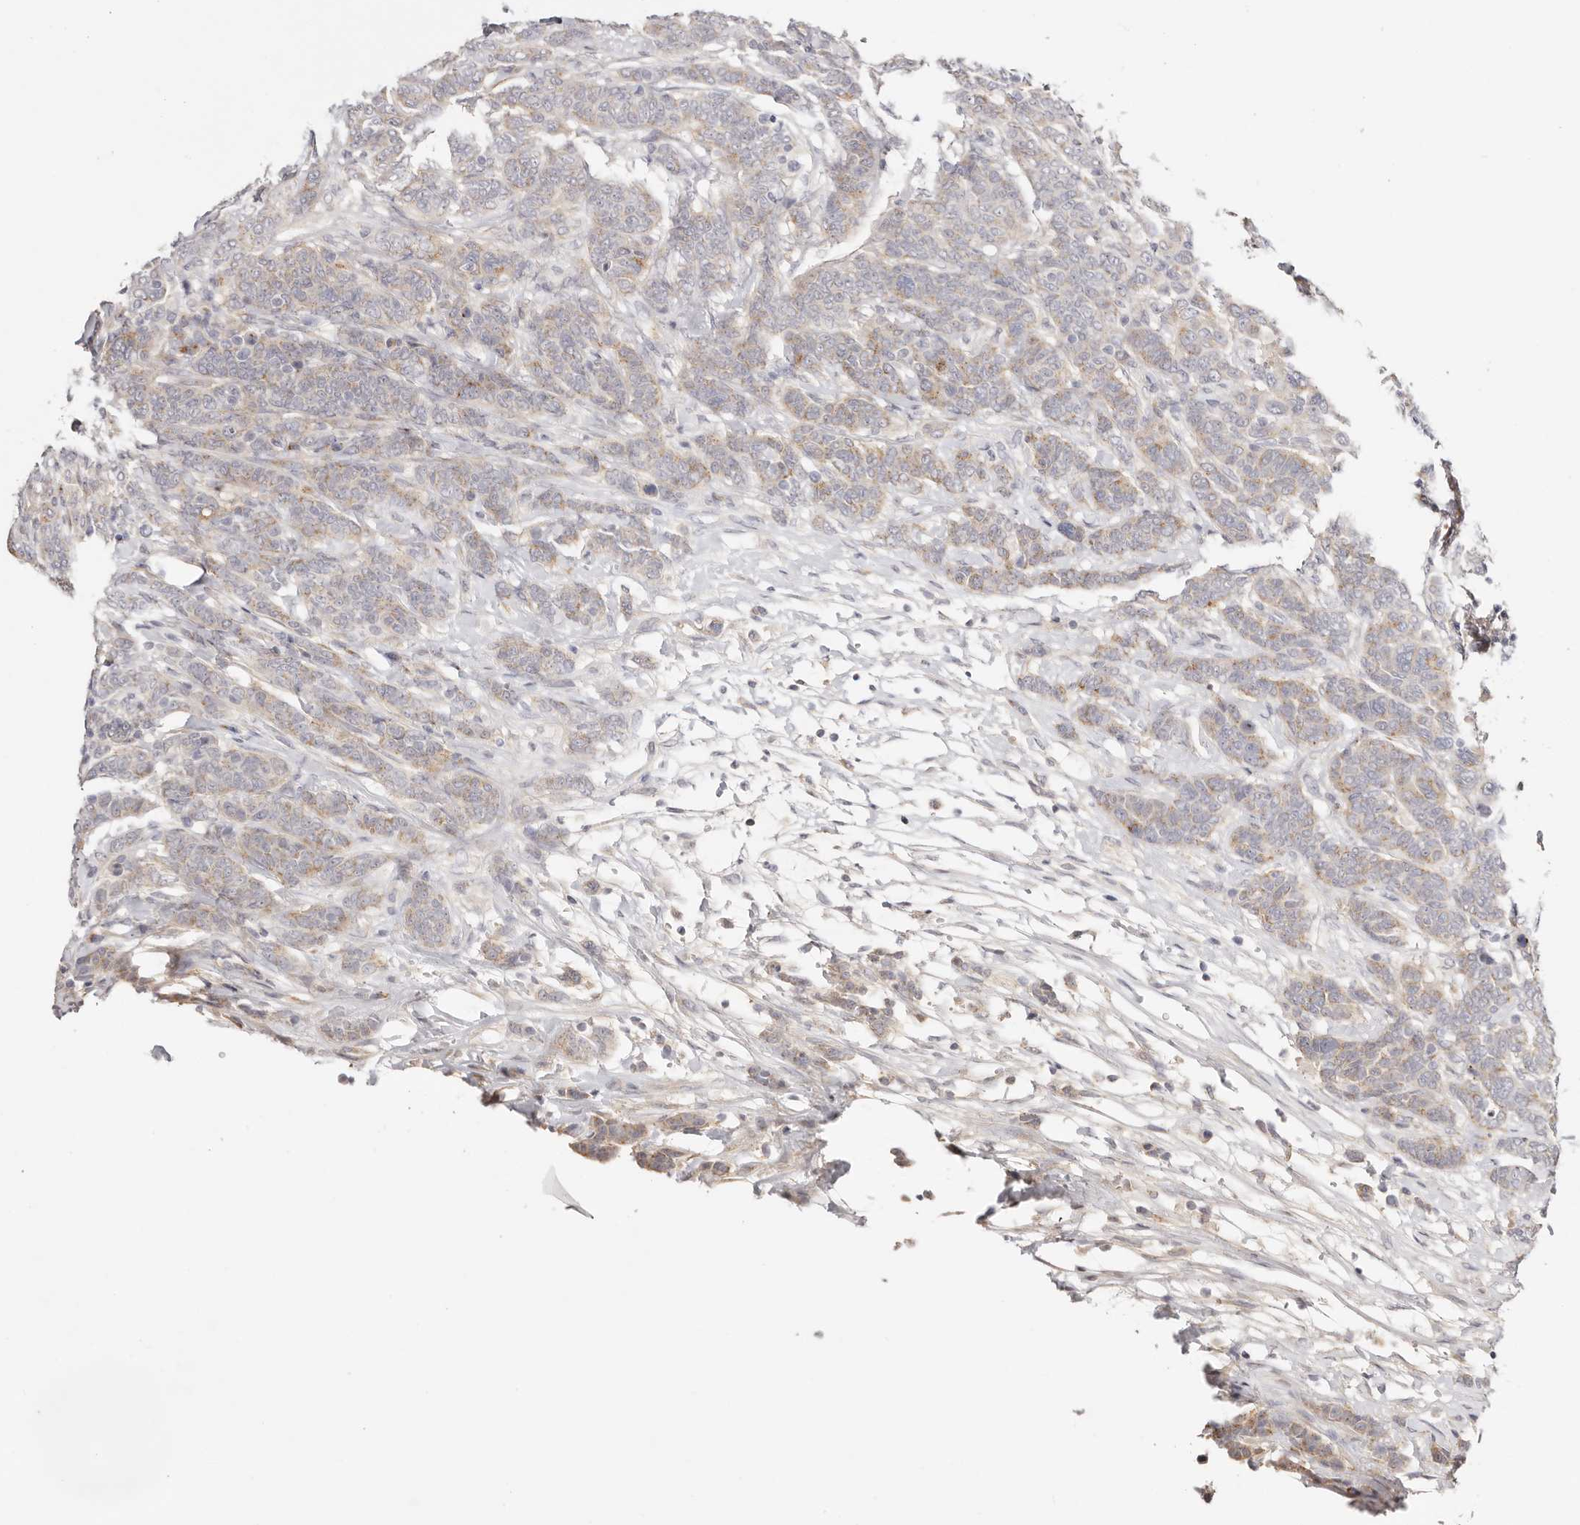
{"staining": {"intensity": "weak", "quantity": "25%-75%", "location": "cytoplasmic/membranous"}, "tissue": "breast cancer", "cell_type": "Tumor cells", "image_type": "cancer", "snomed": [{"axis": "morphology", "description": "Duct carcinoma"}, {"axis": "topography", "description": "Breast"}], "caption": "DAB immunohistochemical staining of breast infiltrating ductal carcinoma displays weak cytoplasmic/membranous protein expression in about 25%-75% of tumor cells. (DAB IHC with brightfield microscopy, high magnification).", "gene": "DNASE1", "patient": {"sex": "female", "age": 37}}